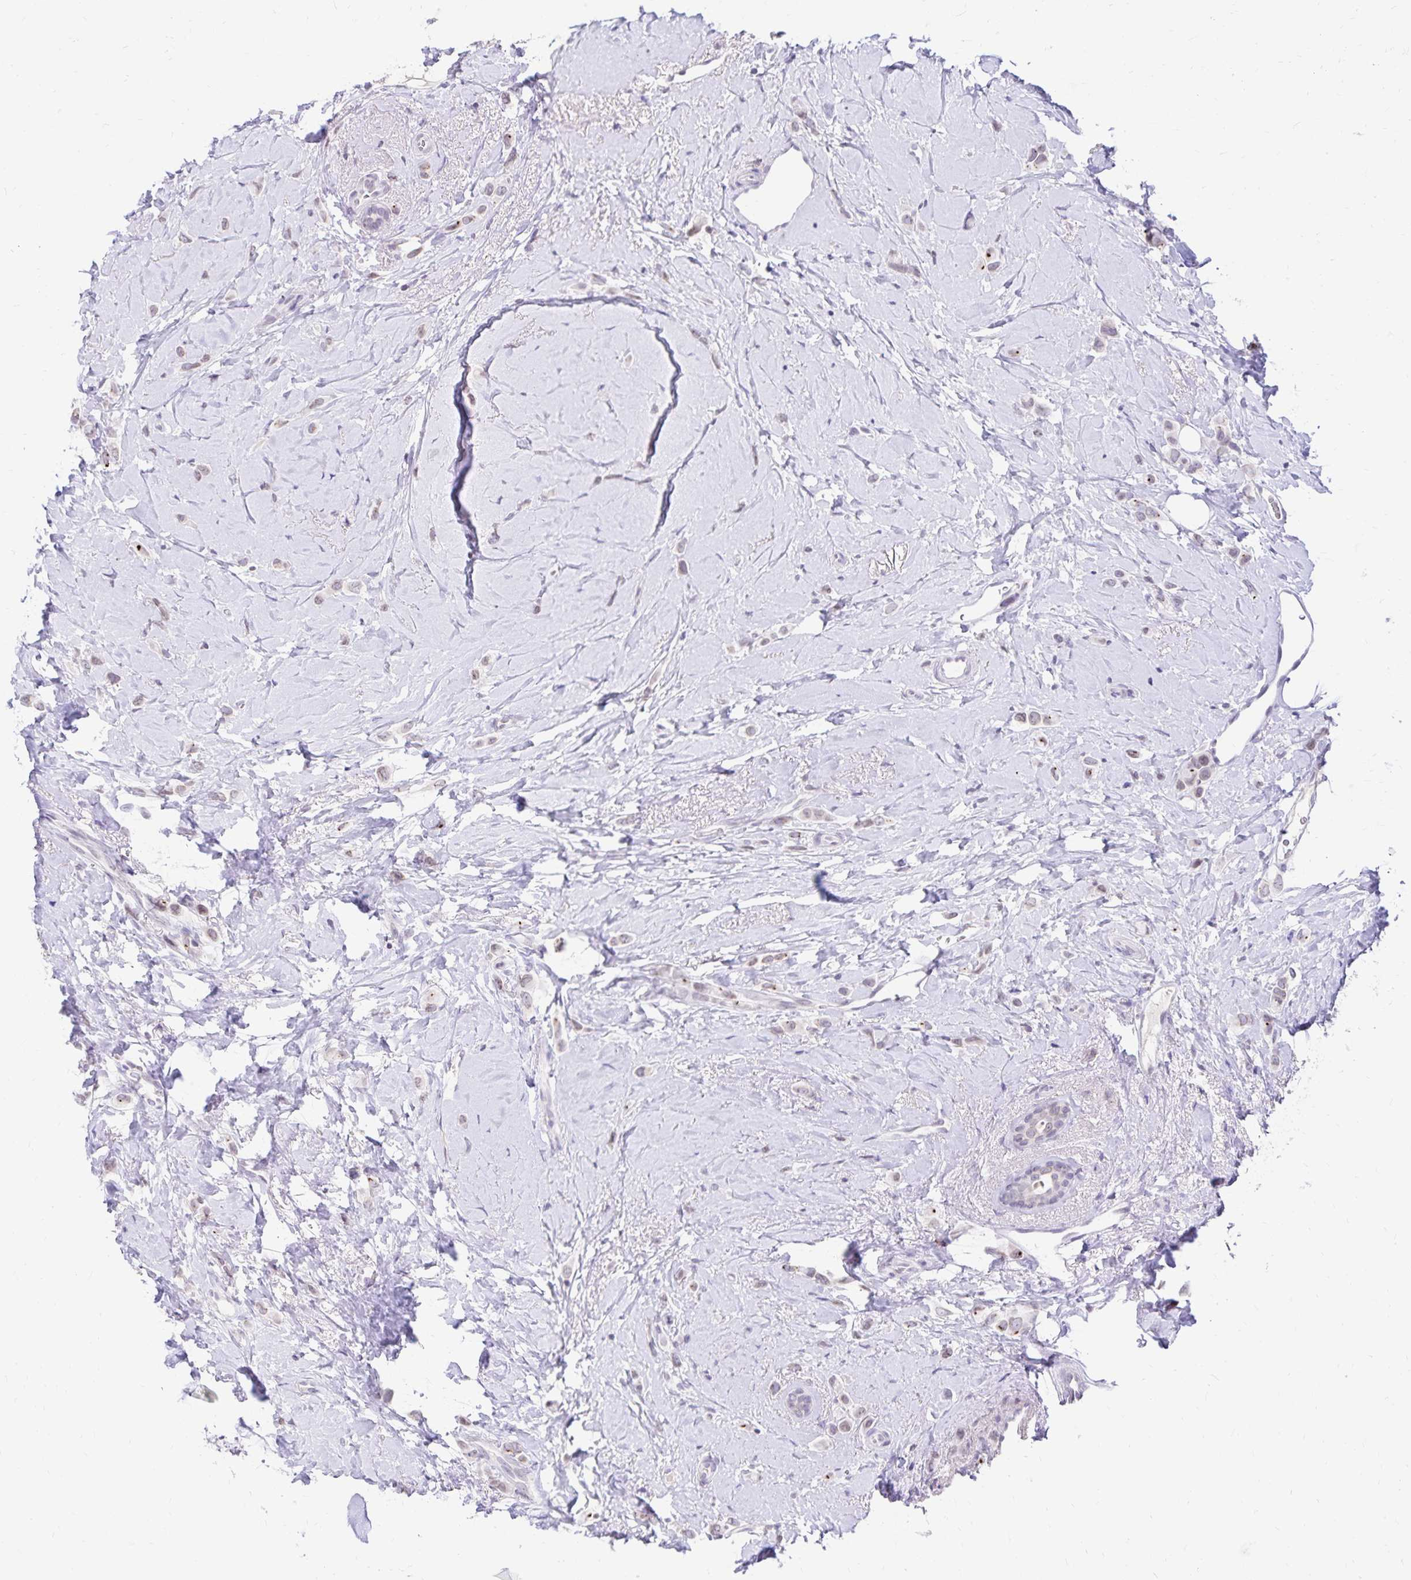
{"staining": {"intensity": "negative", "quantity": "none", "location": "none"}, "tissue": "breast cancer", "cell_type": "Tumor cells", "image_type": "cancer", "snomed": [{"axis": "morphology", "description": "Lobular carcinoma"}, {"axis": "topography", "description": "Breast"}], "caption": "High power microscopy photomicrograph of an immunohistochemistry (IHC) histopathology image of lobular carcinoma (breast), revealing no significant staining in tumor cells.", "gene": "FAM166C", "patient": {"sex": "female", "age": 66}}